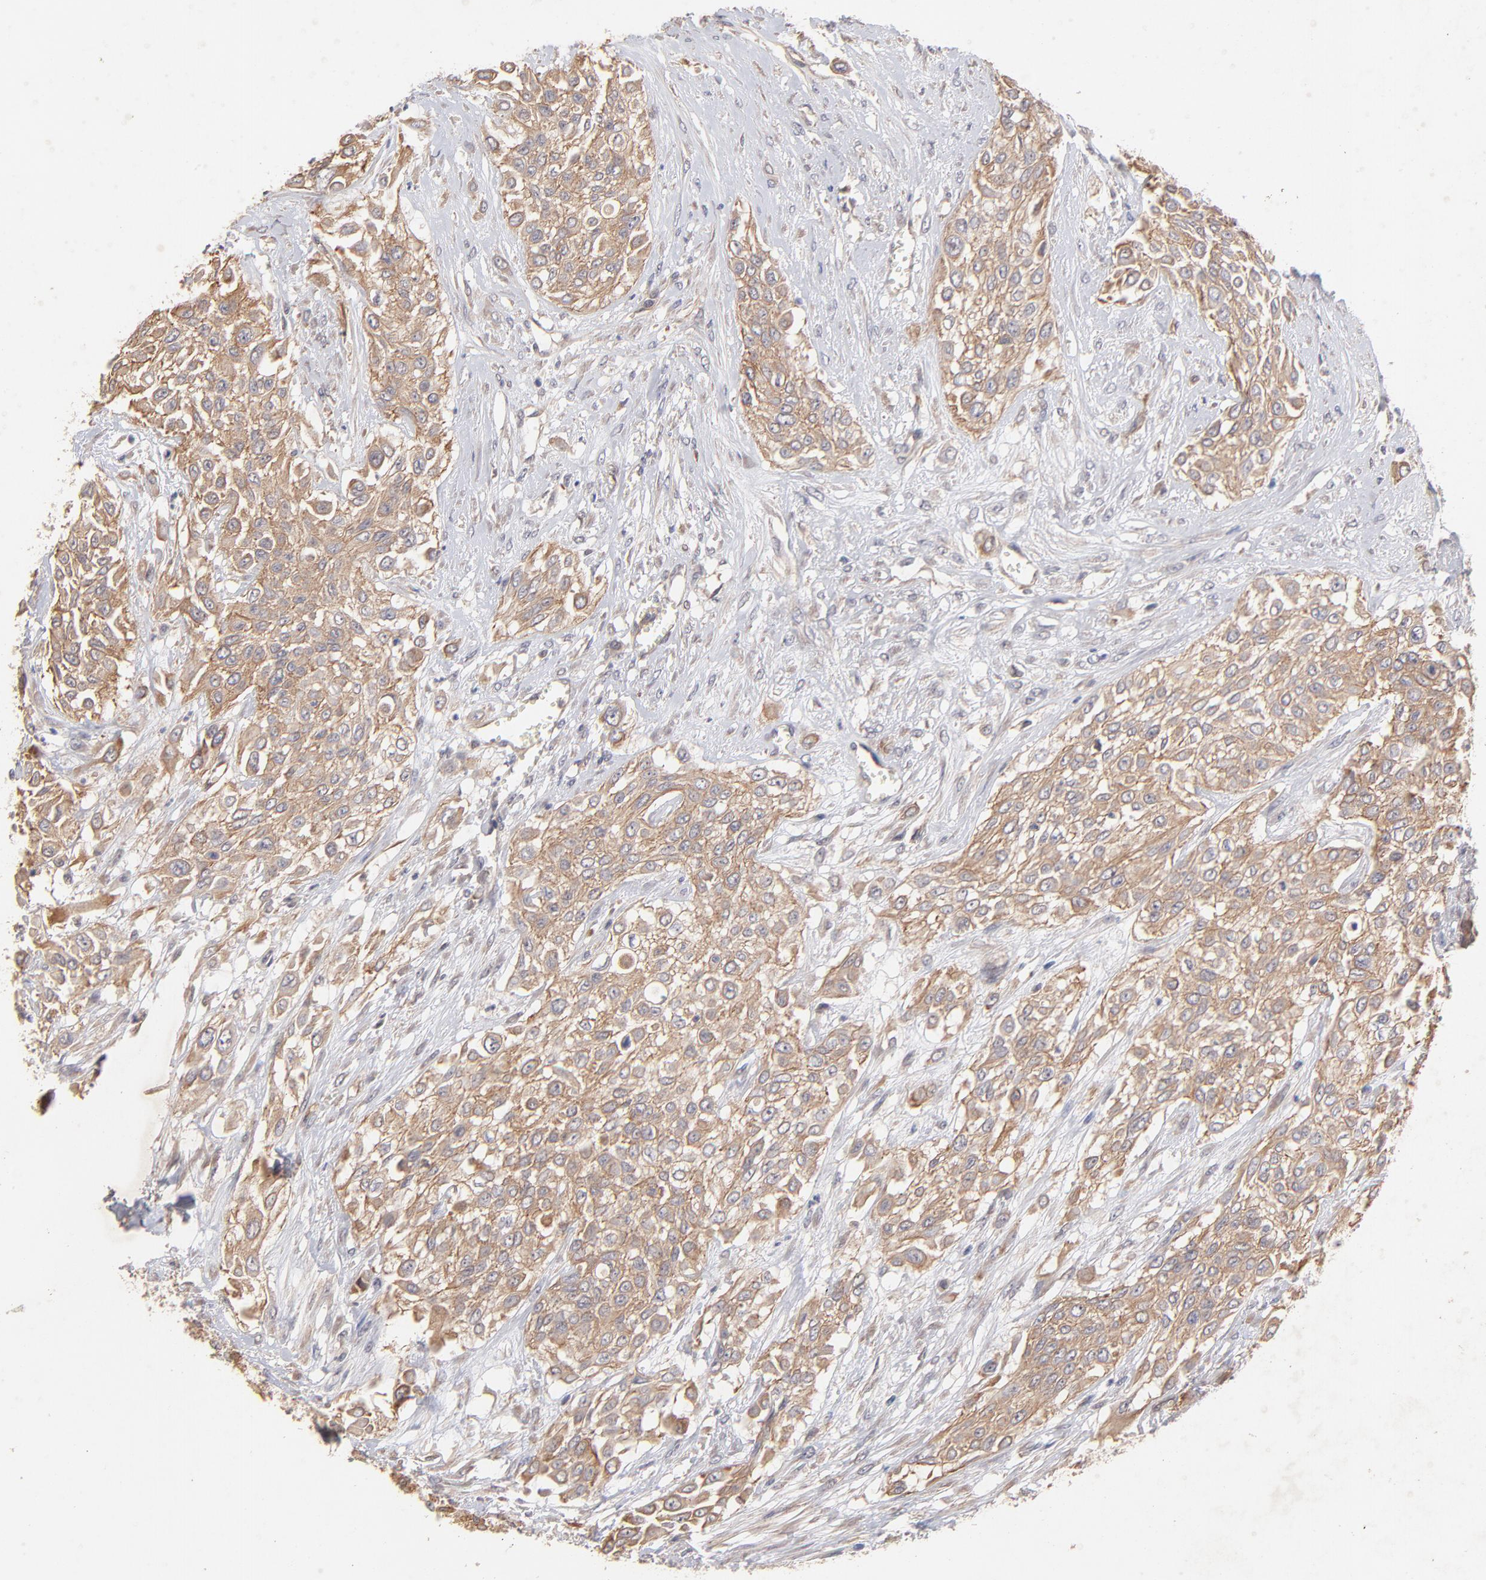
{"staining": {"intensity": "moderate", "quantity": ">75%", "location": "cytoplasmic/membranous"}, "tissue": "urothelial cancer", "cell_type": "Tumor cells", "image_type": "cancer", "snomed": [{"axis": "morphology", "description": "Urothelial carcinoma, High grade"}, {"axis": "topography", "description": "Urinary bladder"}], "caption": "Human urothelial cancer stained with a brown dye reveals moderate cytoplasmic/membranous positive staining in about >75% of tumor cells.", "gene": "STAP2", "patient": {"sex": "male", "age": 57}}